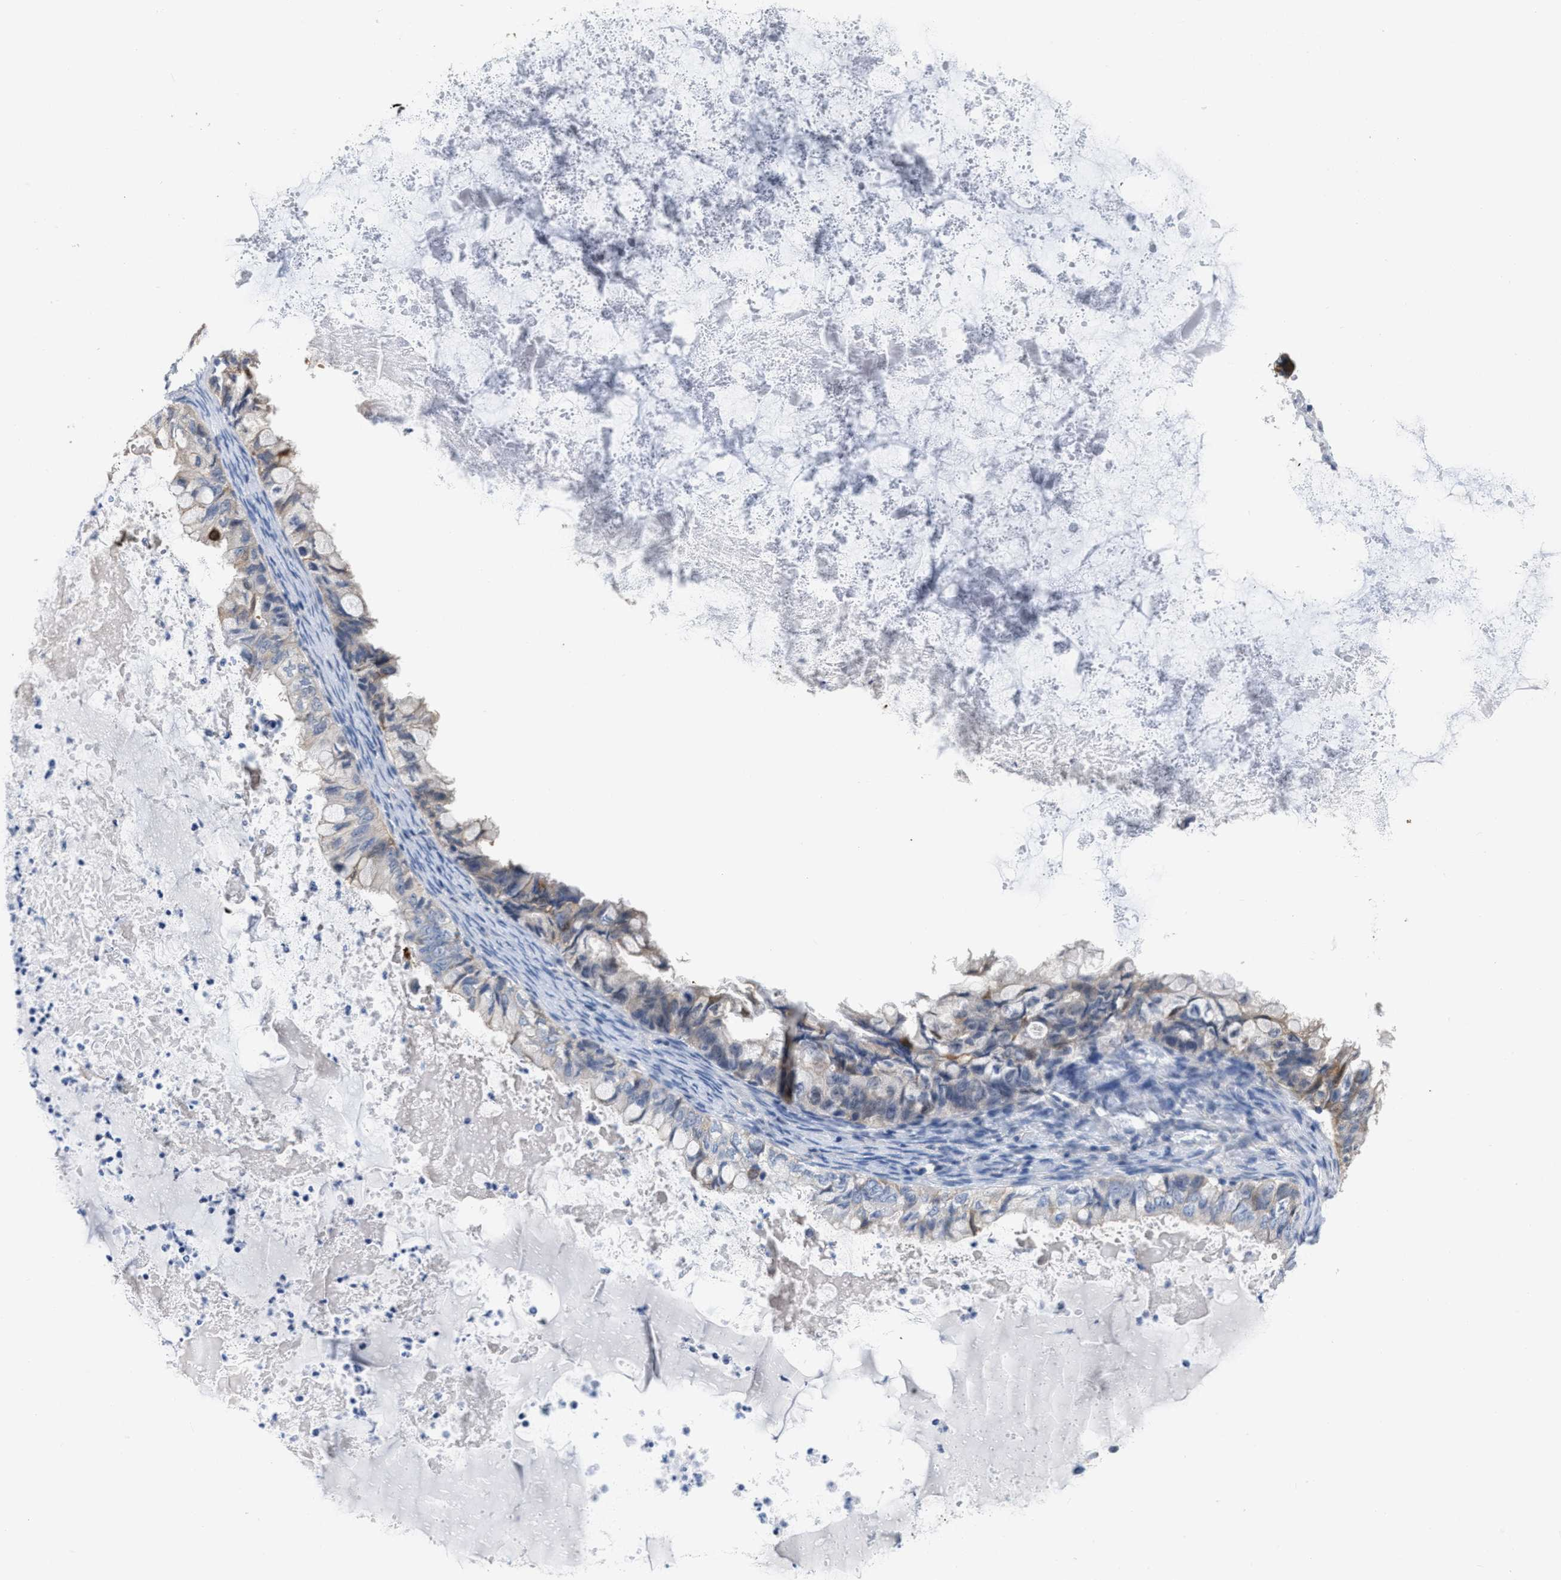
{"staining": {"intensity": "moderate", "quantity": "<25%", "location": "cytoplasmic/membranous"}, "tissue": "ovarian cancer", "cell_type": "Tumor cells", "image_type": "cancer", "snomed": [{"axis": "morphology", "description": "Cystadenocarcinoma, mucinous, NOS"}, {"axis": "topography", "description": "Ovary"}], "caption": "About <25% of tumor cells in ovarian cancer reveal moderate cytoplasmic/membranous protein staining as visualized by brown immunohistochemical staining.", "gene": "CRYM", "patient": {"sex": "female", "age": 80}}